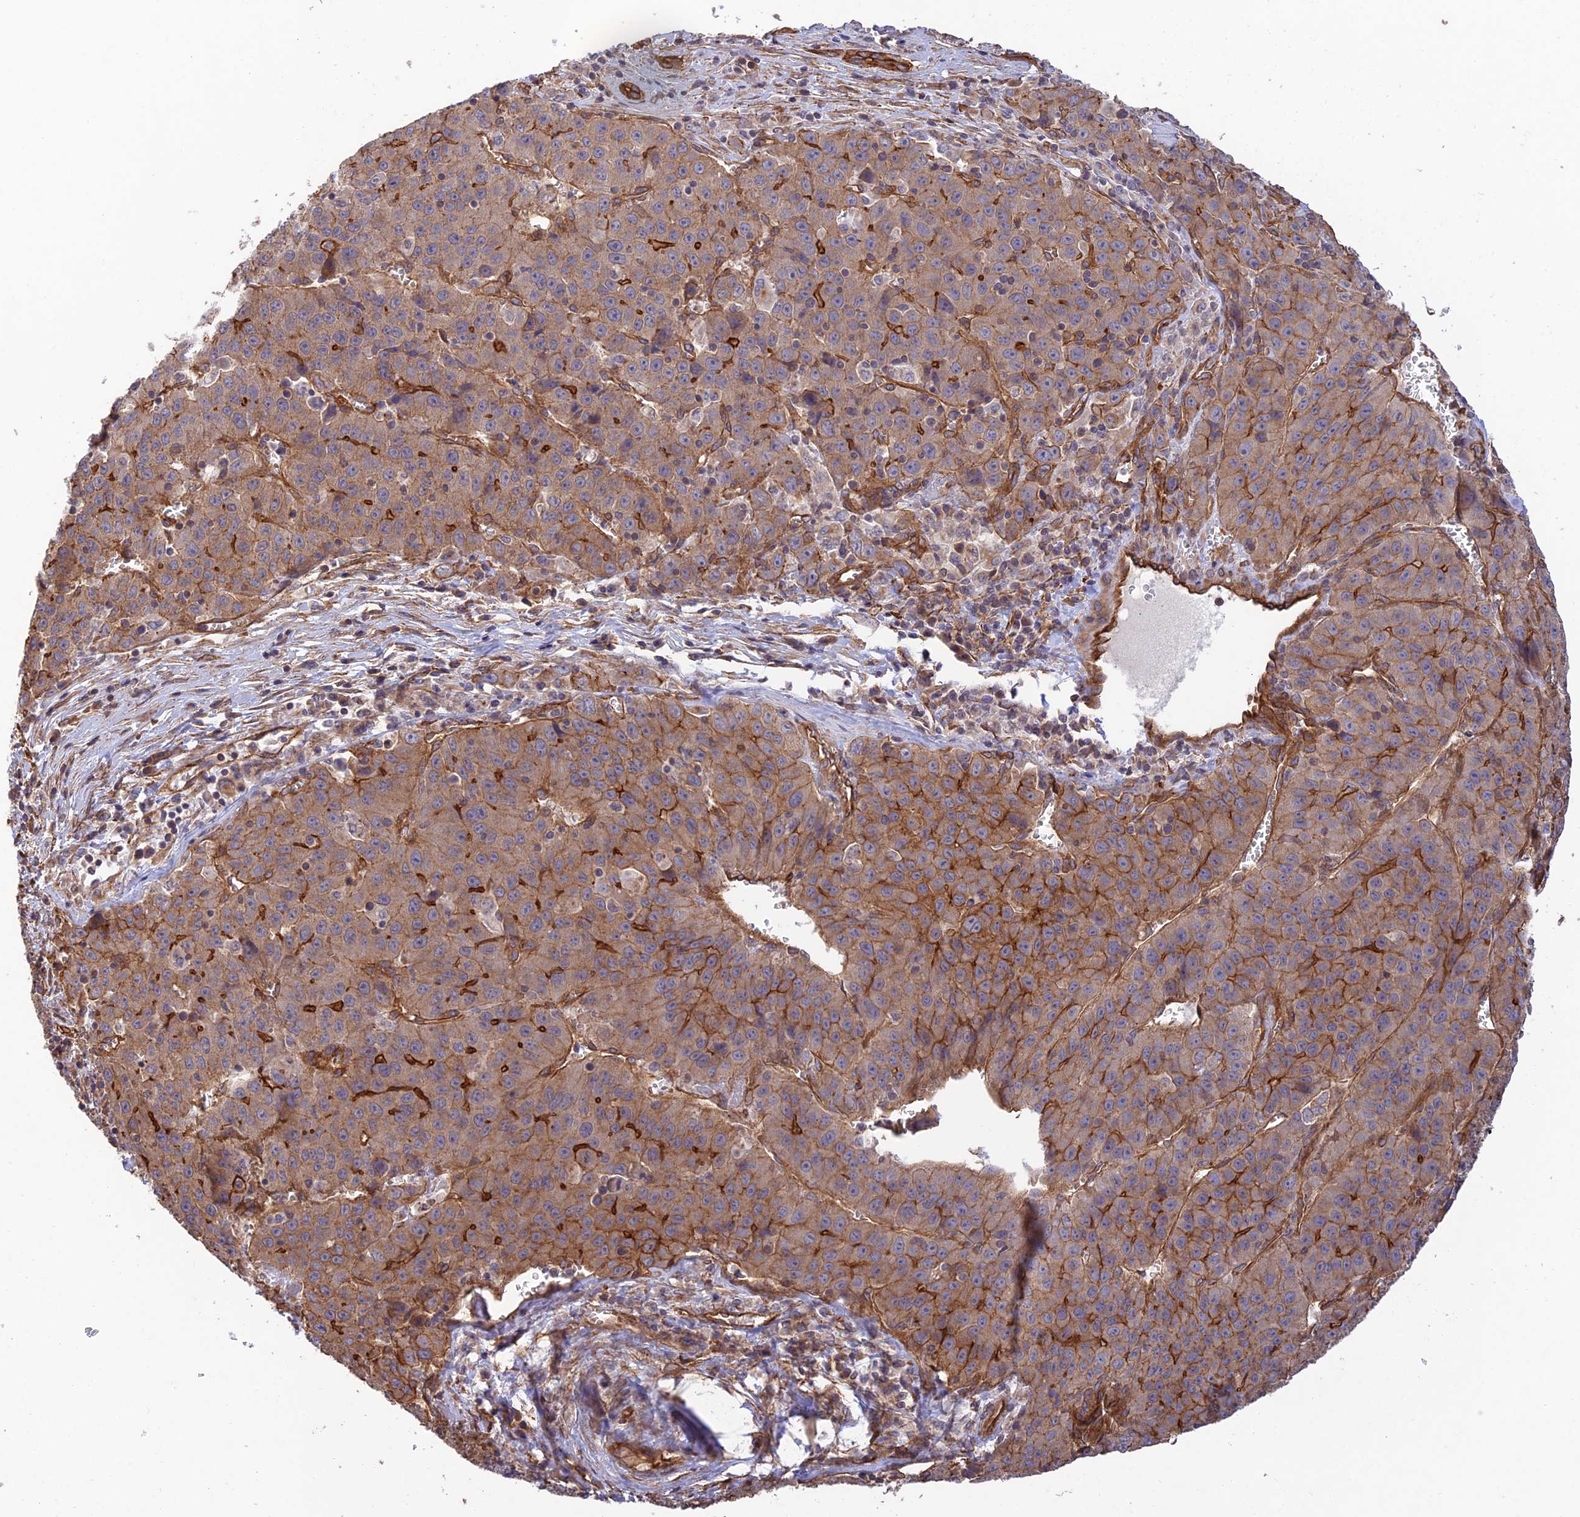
{"staining": {"intensity": "moderate", "quantity": ">75%", "location": "cytoplasmic/membranous"}, "tissue": "liver cancer", "cell_type": "Tumor cells", "image_type": "cancer", "snomed": [{"axis": "morphology", "description": "Carcinoma, Hepatocellular, NOS"}, {"axis": "topography", "description": "Liver"}], "caption": "Immunohistochemistry image of neoplastic tissue: human liver cancer stained using IHC displays medium levels of moderate protein expression localized specifically in the cytoplasmic/membranous of tumor cells, appearing as a cytoplasmic/membranous brown color.", "gene": "HOMER2", "patient": {"sex": "female", "age": 53}}